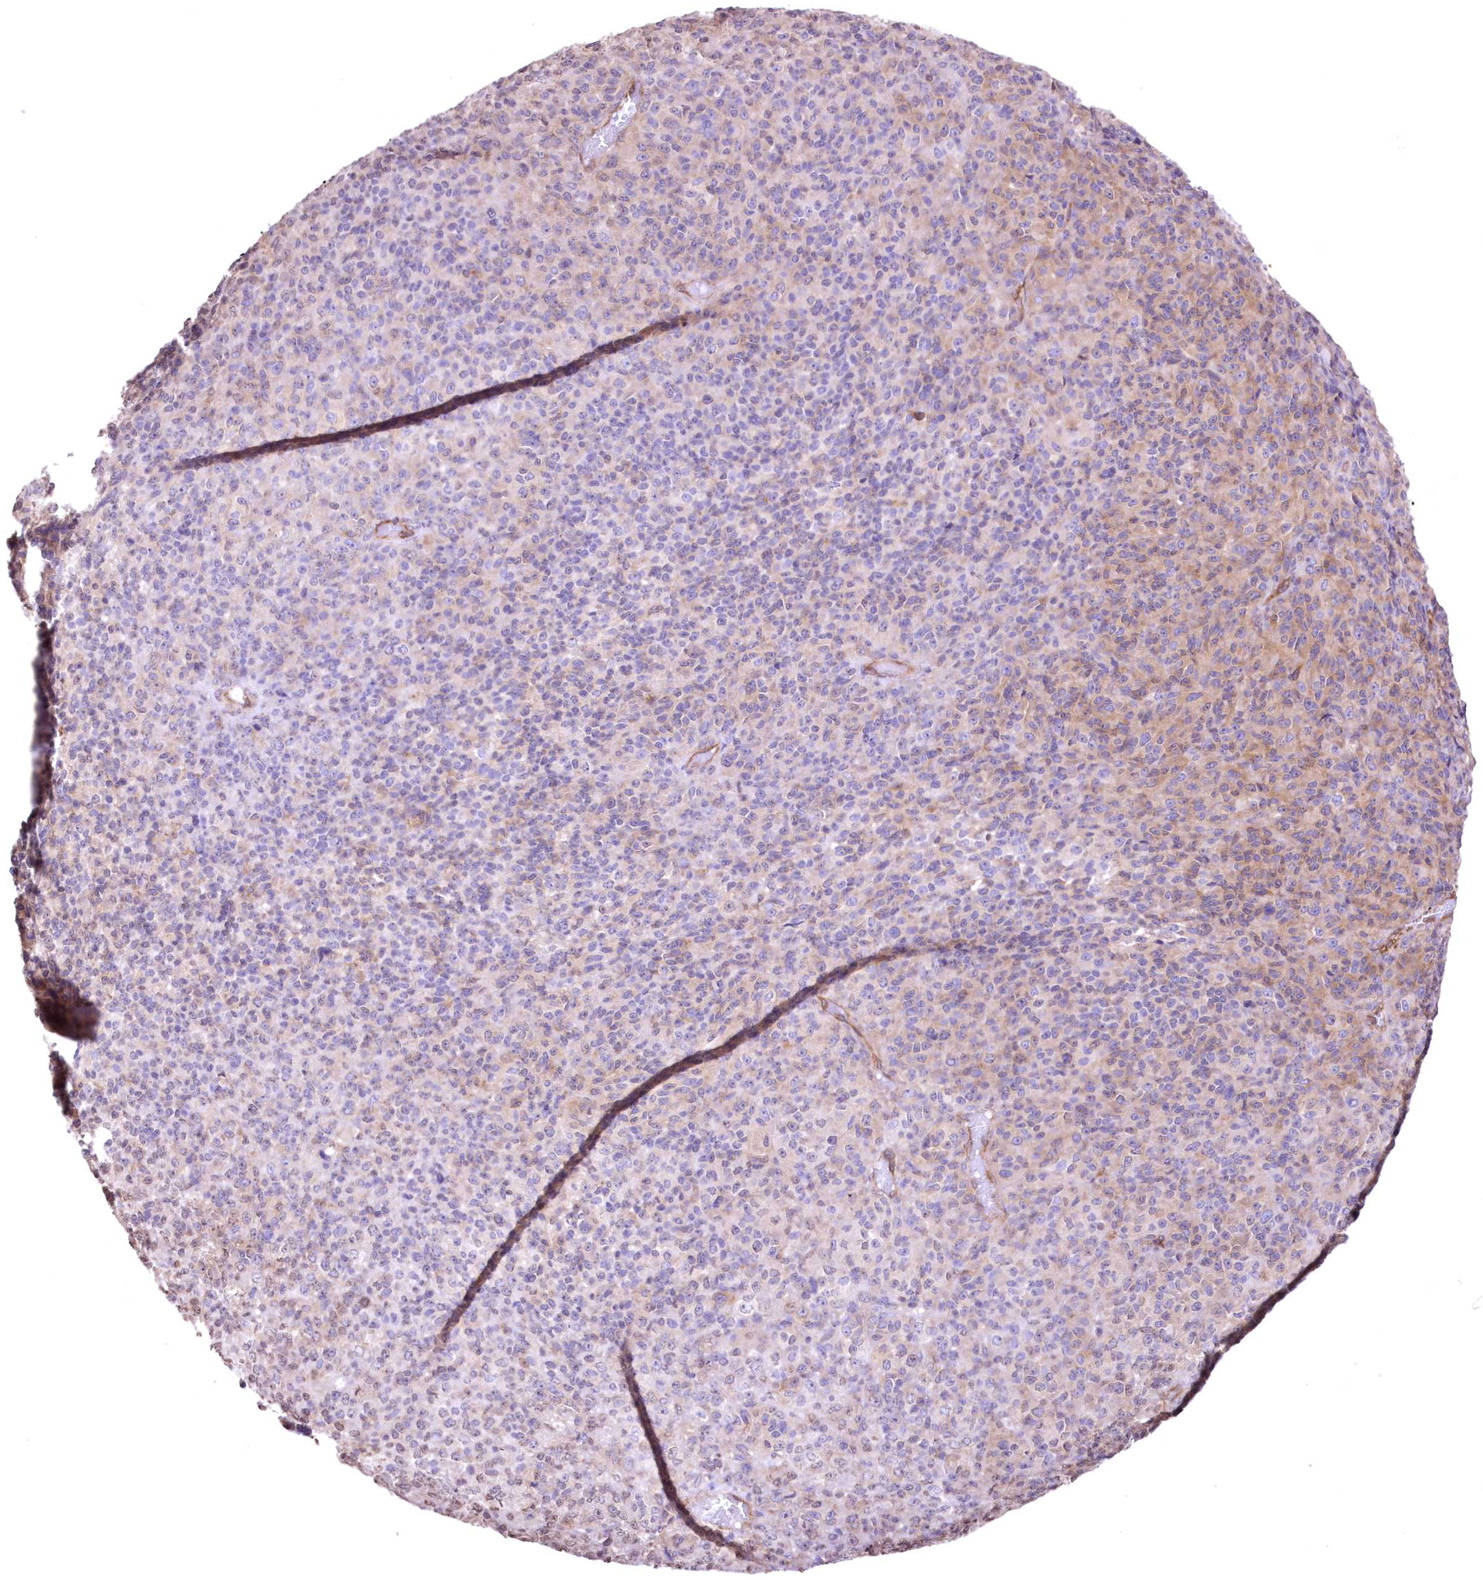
{"staining": {"intensity": "moderate", "quantity": "25%-75%", "location": "cytoplasmic/membranous"}, "tissue": "melanoma", "cell_type": "Tumor cells", "image_type": "cancer", "snomed": [{"axis": "morphology", "description": "Malignant melanoma, Metastatic site"}, {"axis": "topography", "description": "Brain"}], "caption": "Brown immunohistochemical staining in human malignant melanoma (metastatic site) exhibits moderate cytoplasmic/membranous staining in approximately 25%-75% of tumor cells. (brown staining indicates protein expression, while blue staining denotes nuclei).", "gene": "FCHO2", "patient": {"sex": "female", "age": 56}}